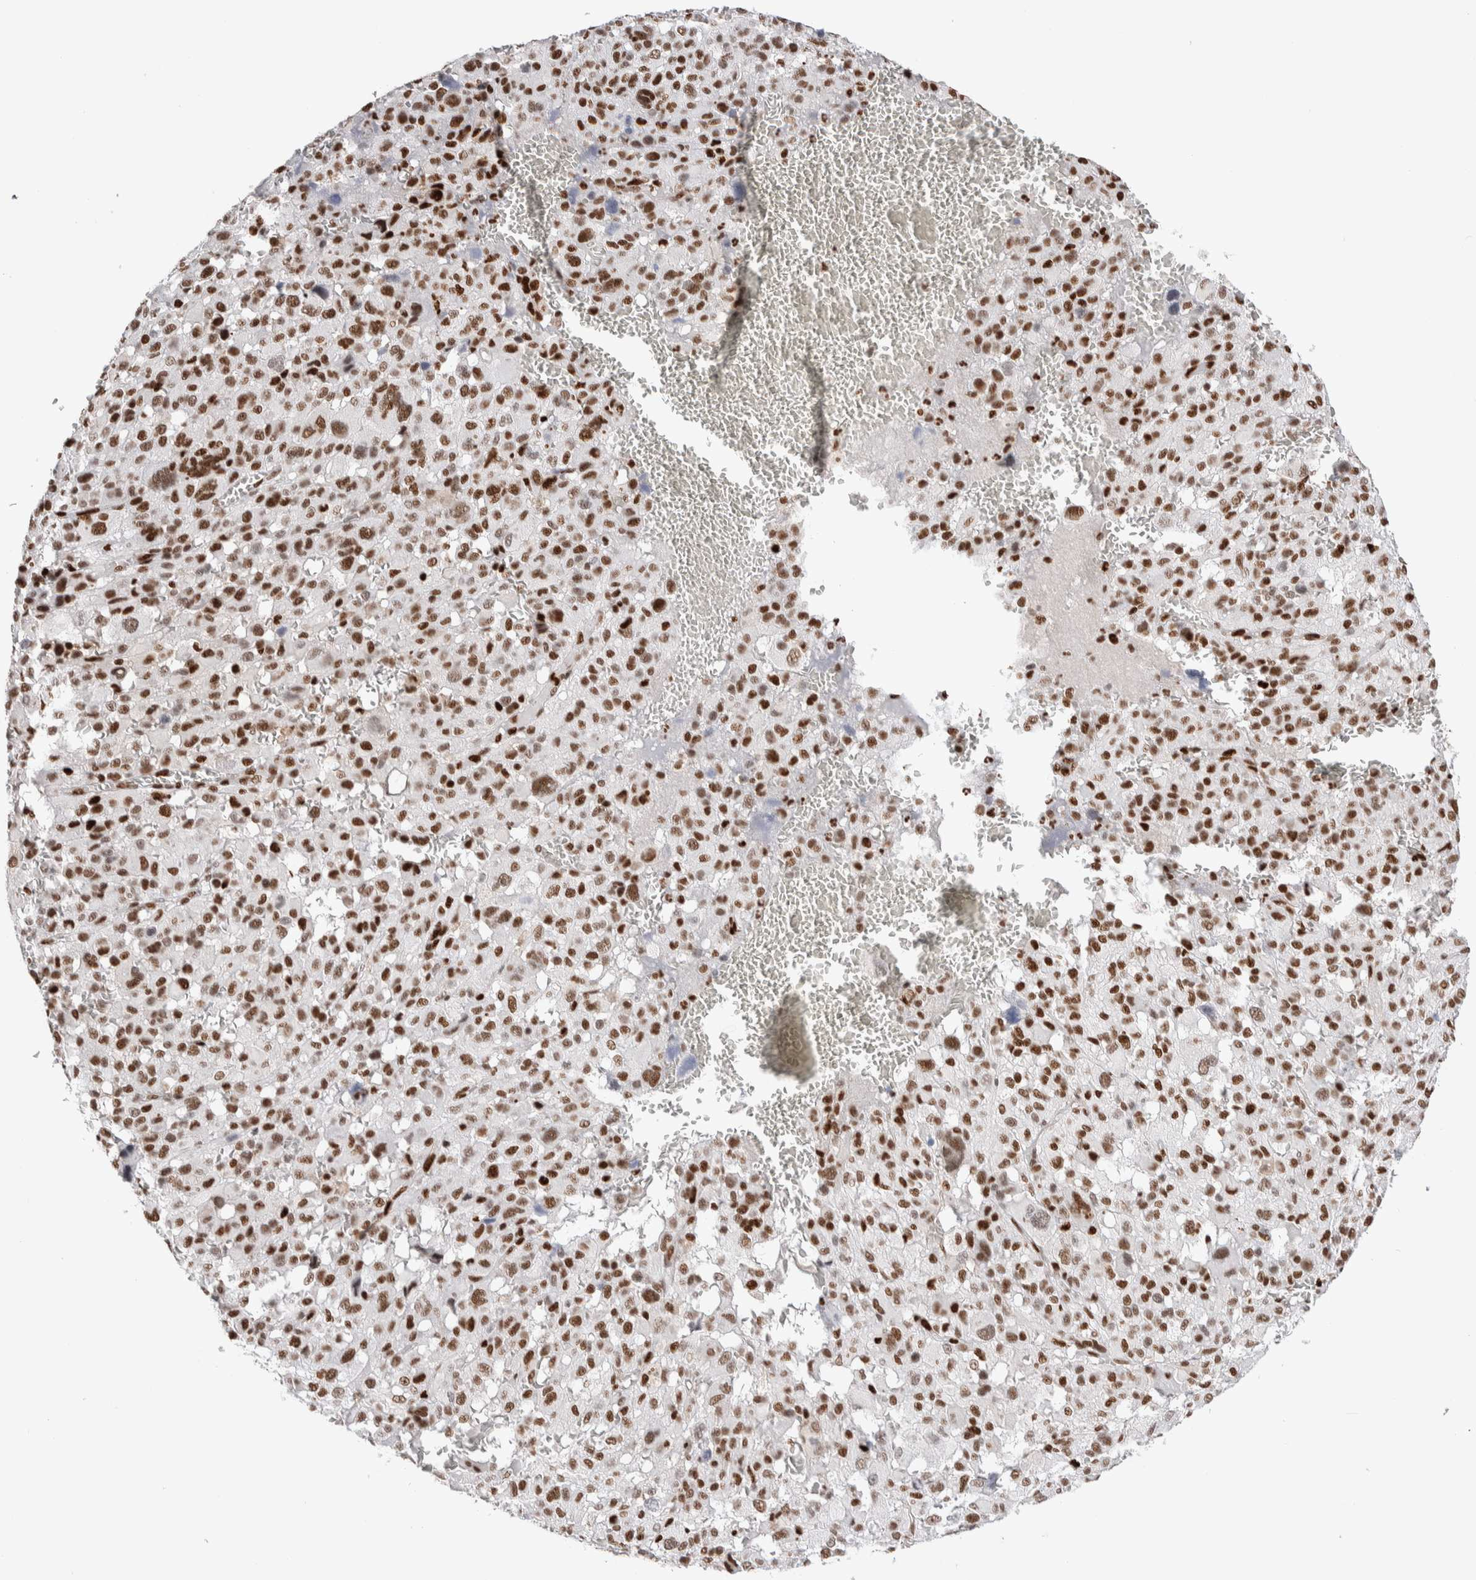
{"staining": {"intensity": "strong", "quantity": ">75%", "location": "nuclear"}, "tissue": "melanoma", "cell_type": "Tumor cells", "image_type": "cancer", "snomed": [{"axis": "morphology", "description": "Malignant melanoma, Metastatic site"}, {"axis": "topography", "description": "Skin"}], "caption": "Immunohistochemical staining of human melanoma reveals high levels of strong nuclear expression in approximately >75% of tumor cells.", "gene": "RNASEK-C17orf49", "patient": {"sex": "female", "age": 74}}